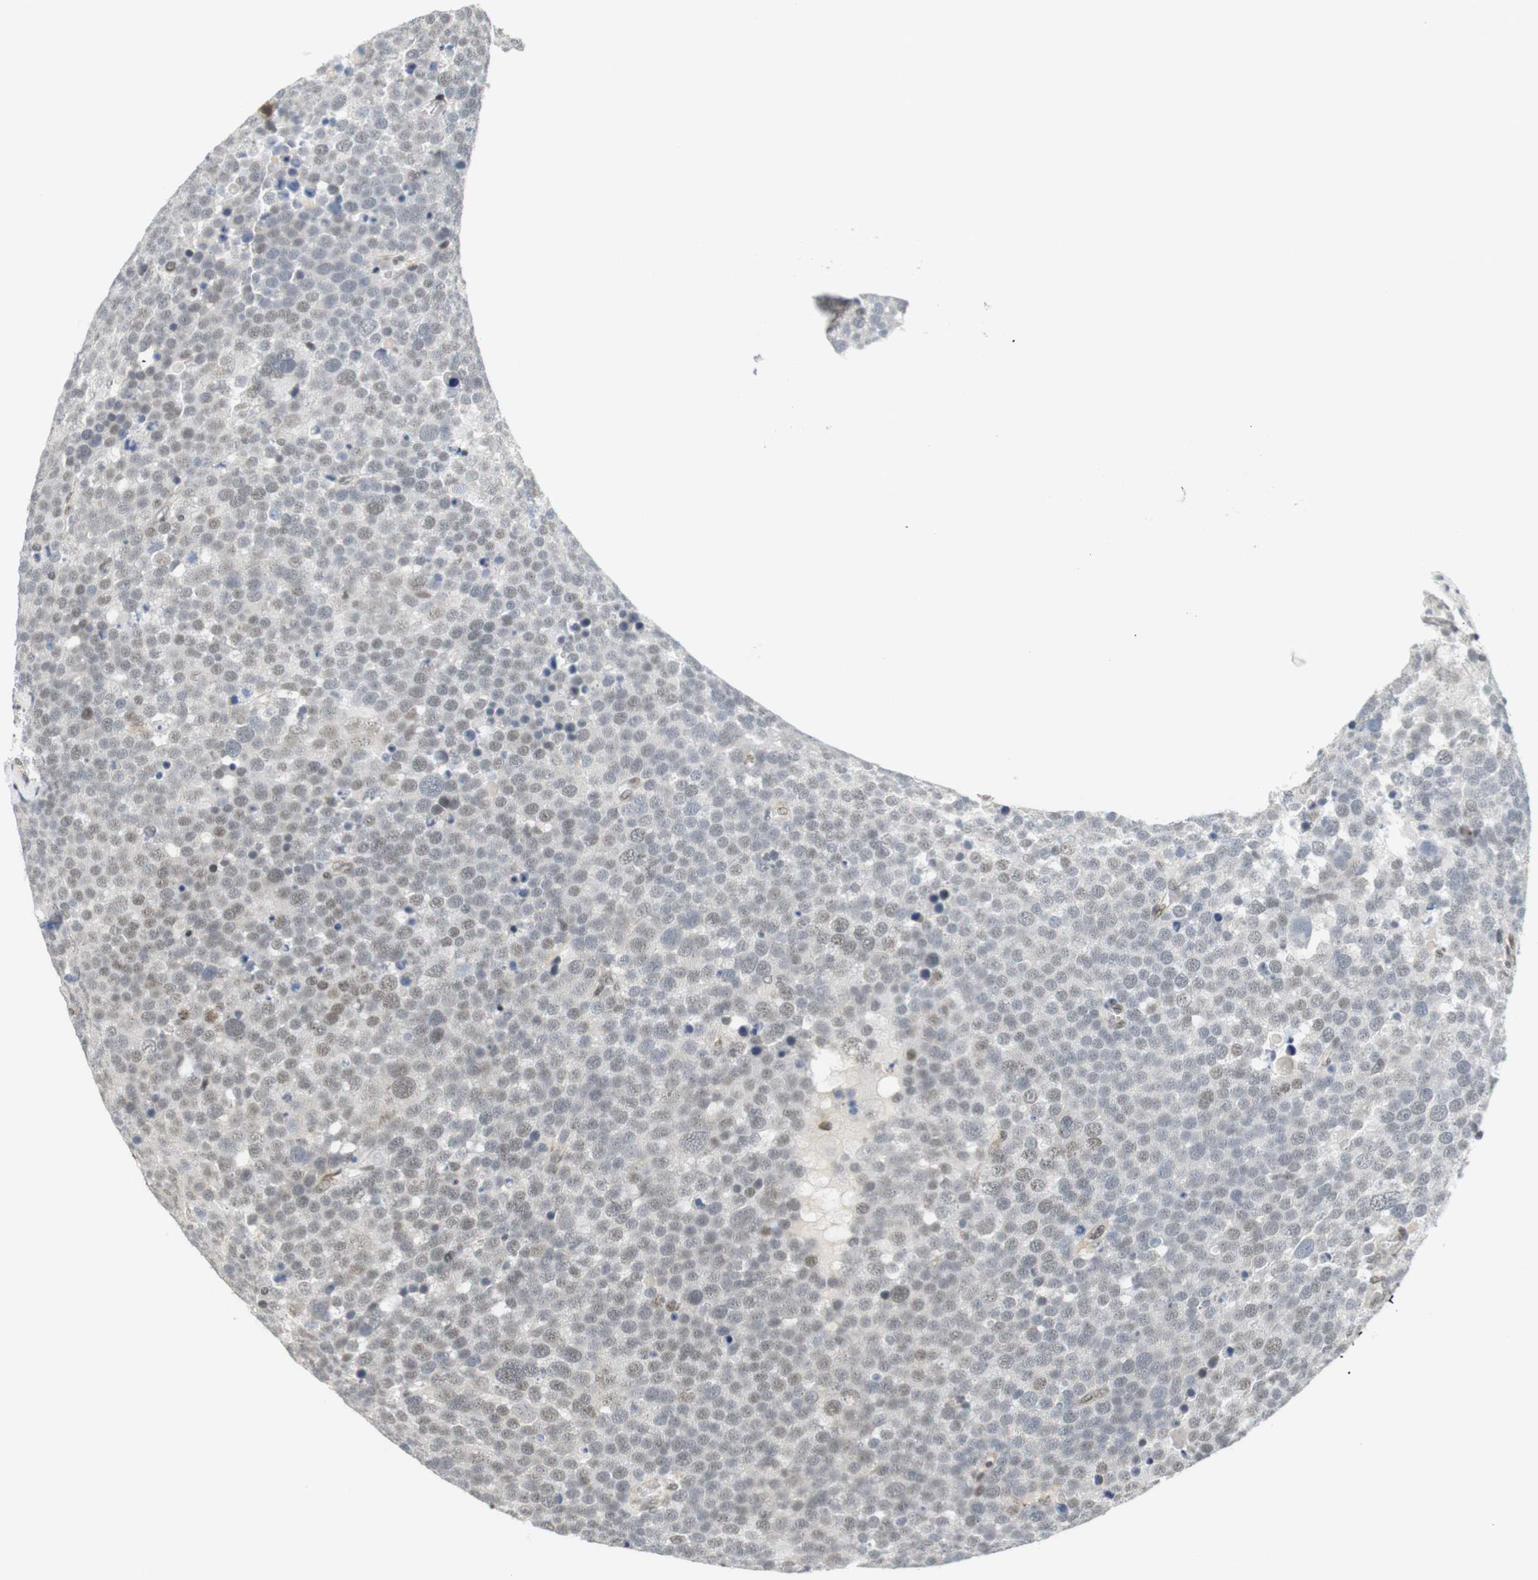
{"staining": {"intensity": "weak", "quantity": "25%-75%", "location": "nuclear"}, "tissue": "testis cancer", "cell_type": "Tumor cells", "image_type": "cancer", "snomed": [{"axis": "morphology", "description": "Seminoma, NOS"}, {"axis": "topography", "description": "Testis"}], "caption": "Immunohistochemistry (IHC) of testis seminoma exhibits low levels of weak nuclear positivity in about 25%-75% of tumor cells. (DAB (3,3'-diaminobenzidine) = brown stain, brightfield microscopy at high magnification).", "gene": "BRD4", "patient": {"sex": "male", "age": 71}}